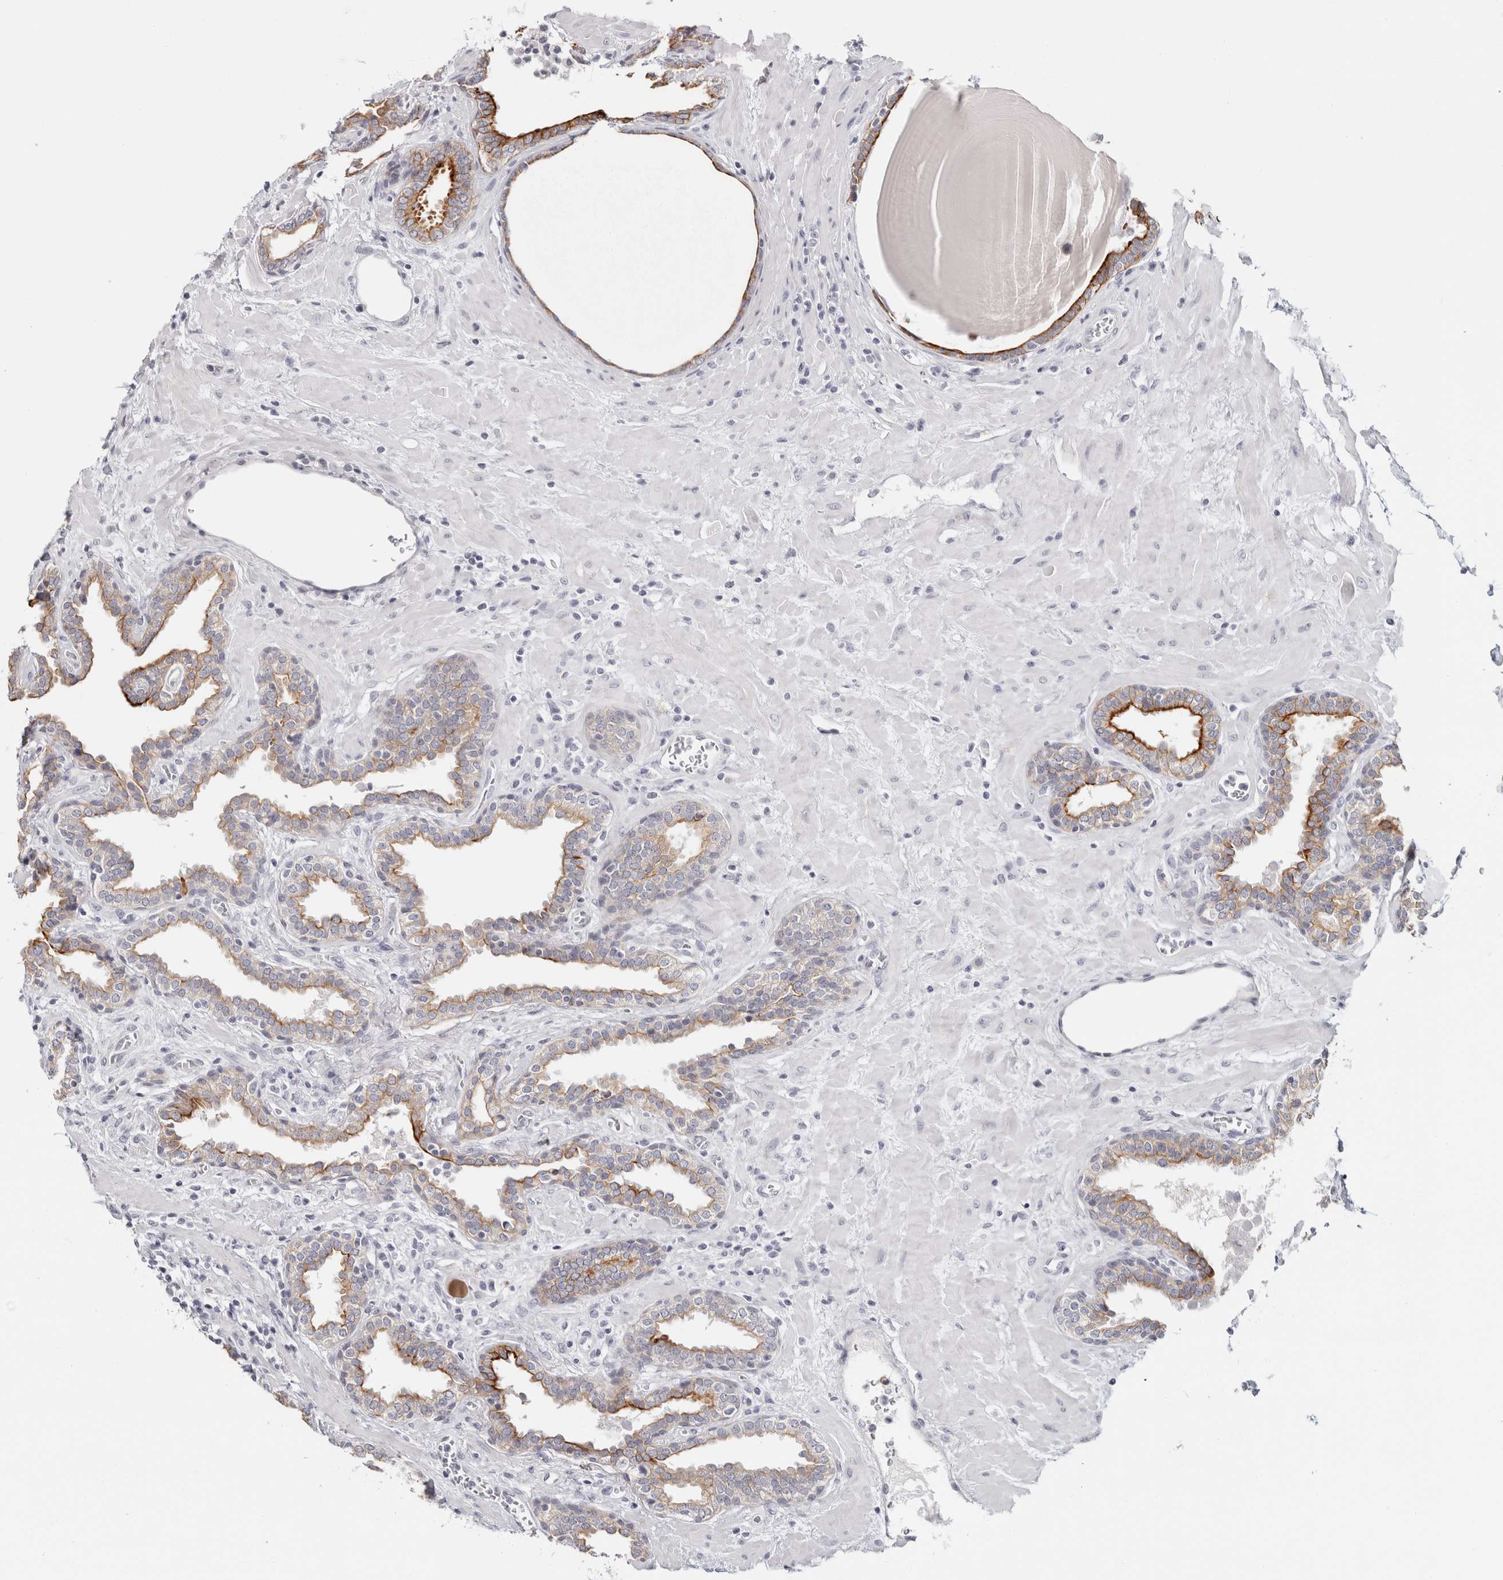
{"staining": {"intensity": "moderate", "quantity": "25%-75%", "location": "cytoplasmic/membranous"}, "tissue": "prostate", "cell_type": "Glandular cells", "image_type": "normal", "snomed": [{"axis": "morphology", "description": "Normal tissue, NOS"}, {"axis": "topography", "description": "Prostate"}], "caption": "Prostate stained for a protein demonstrates moderate cytoplasmic/membranous positivity in glandular cells. The staining is performed using DAB (3,3'-diaminobenzidine) brown chromogen to label protein expression. The nuclei are counter-stained blue using hematoxylin.", "gene": "RPH3AL", "patient": {"sex": "male", "age": 51}}